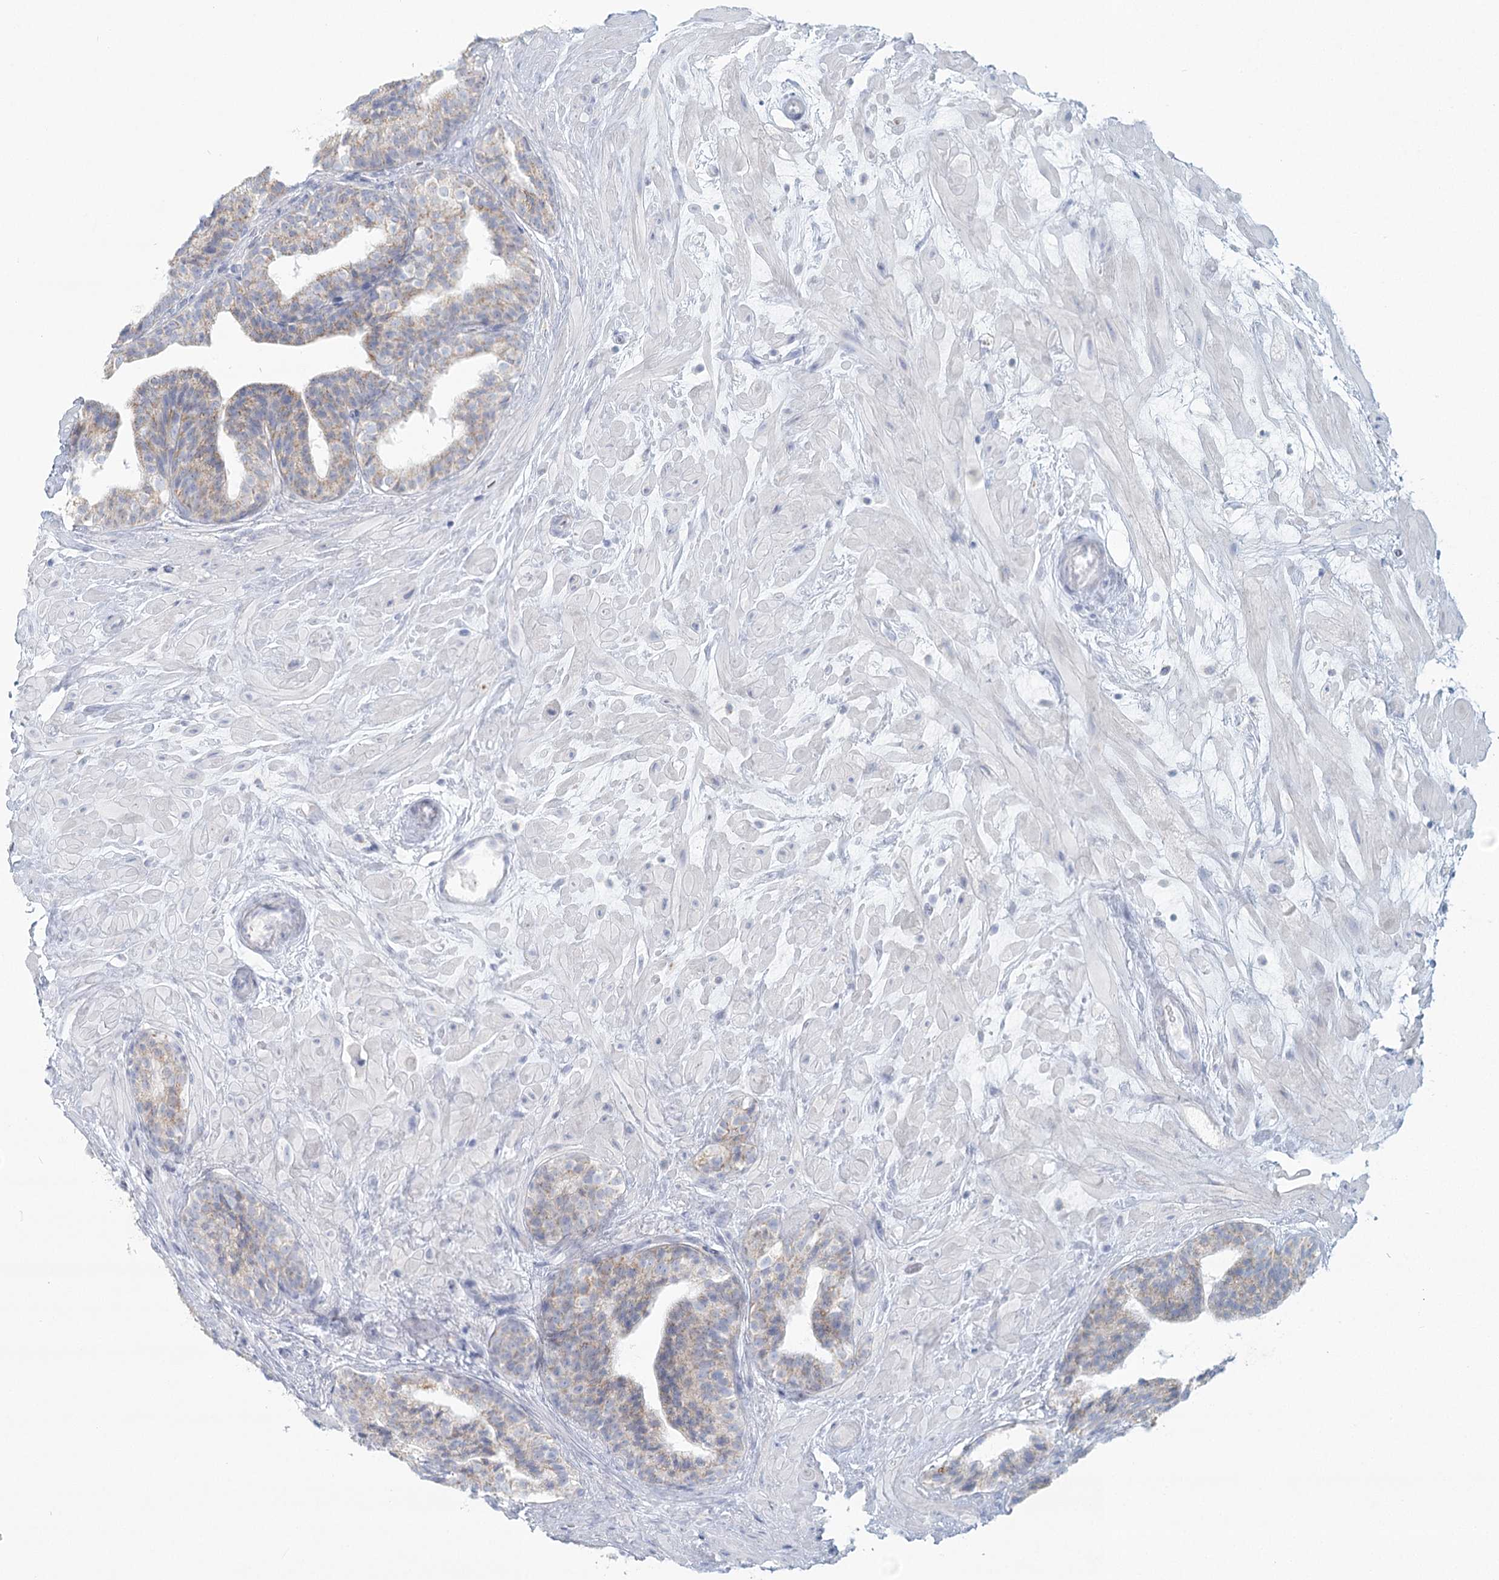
{"staining": {"intensity": "weak", "quantity": "25%-75%", "location": "cytoplasmic/membranous"}, "tissue": "prostate cancer", "cell_type": "Tumor cells", "image_type": "cancer", "snomed": [{"axis": "morphology", "description": "Adenocarcinoma, High grade"}, {"axis": "topography", "description": "Prostate"}], "caption": "Prostate cancer (adenocarcinoma (high-grade)) stained with a brown dye demonstrates weak cytoplasmic/membranous positive staining in about 25%-75% of tumor cells.", "gene": "BPHL", "patient": {"sex": "male", "age": 56}}